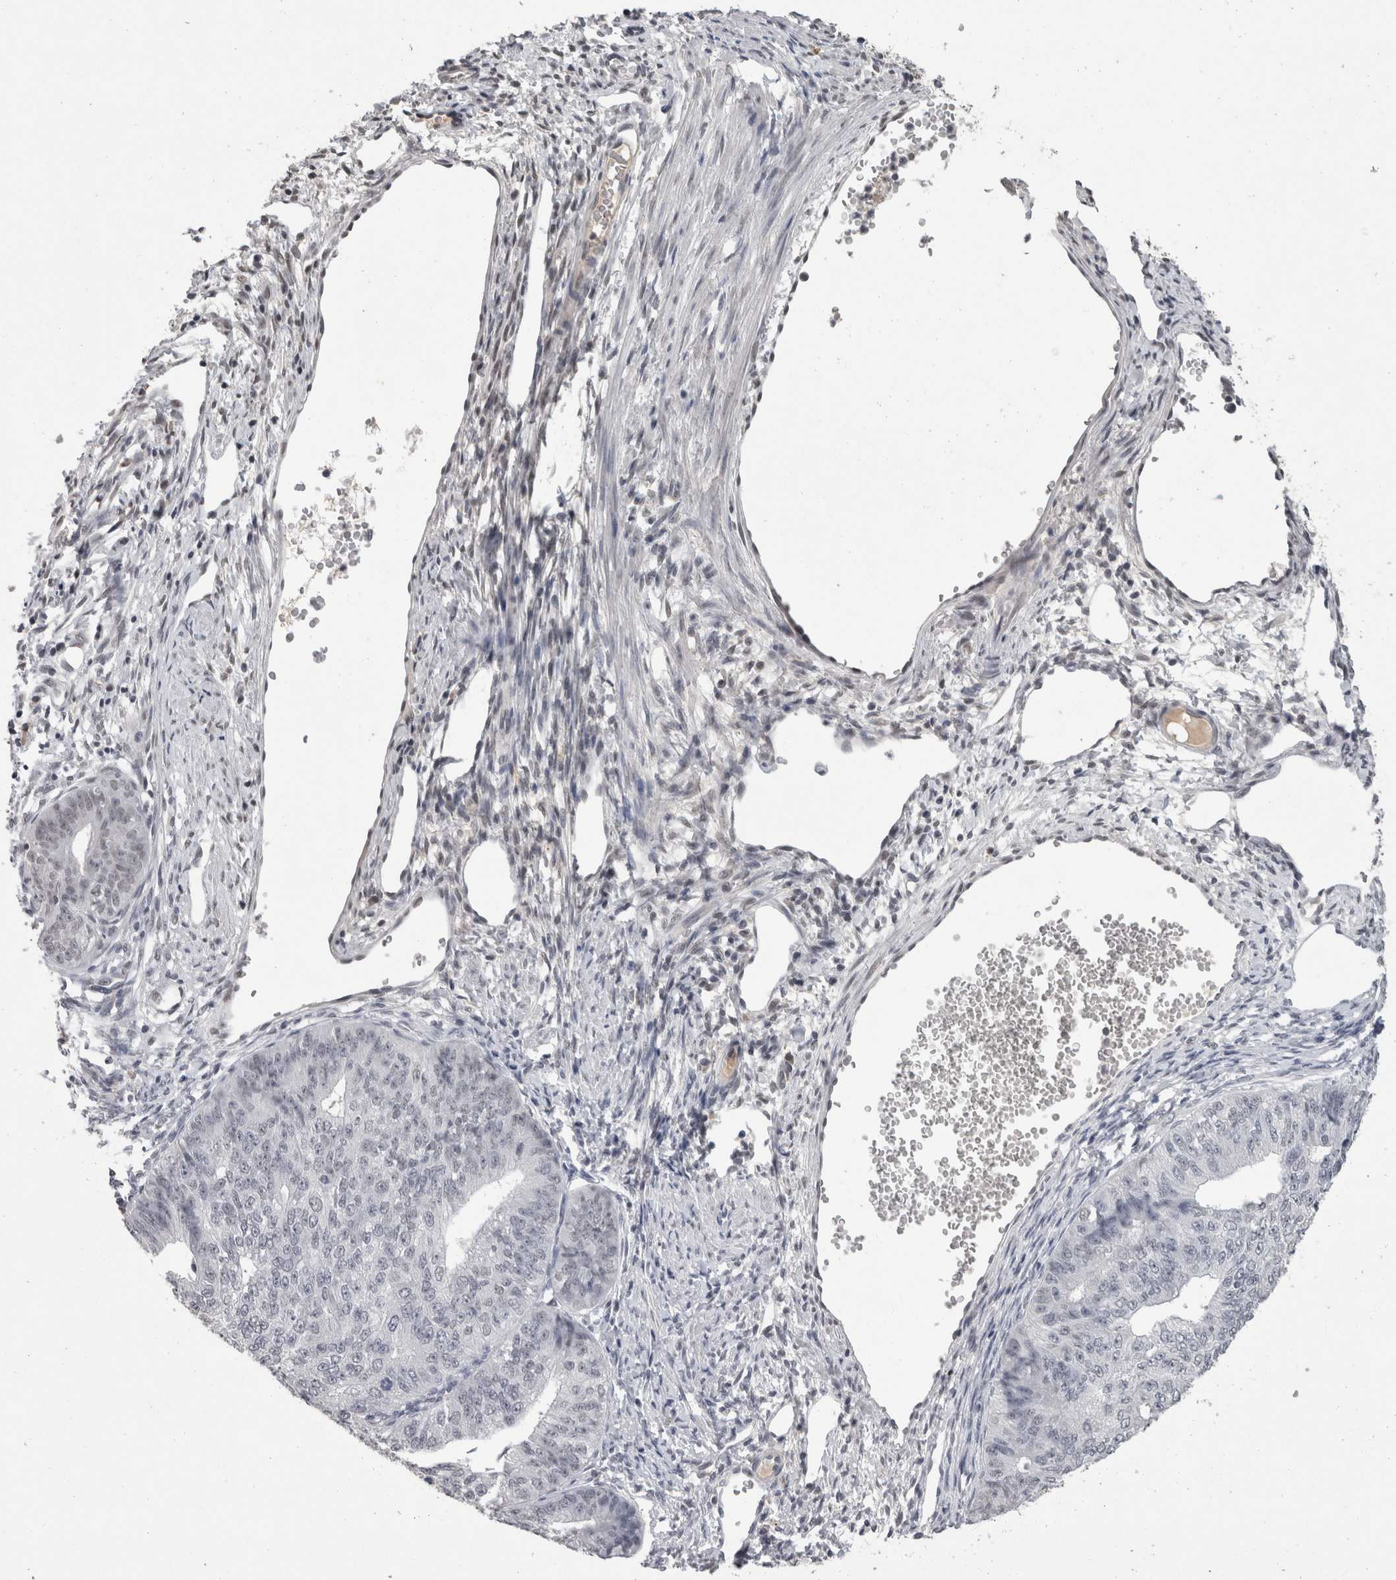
{"staining": {"intensity": "weak", "quantity": "<25%", "location": "nuclear"}, "tissue": "endometrial cancer", "cell_type": "Tumor cells", "image_type": "cancer", "snomed": [{"axis": "morphology", "description": "Adenocarcinoma, NOS"}, {"axis": "topography", "description": "Endometrium"}], "caption": "IHC micrograph of neoplastic tissue: adenocarcinoma (endometrial) stained with DAB reveals no significant protein positivity in tumor cells. (DAB (3,3'-diaminobenzidine) immunohistochemistry (IHC) visualized using brightfield microscopy, high magnification).", "gene": "DDX17", "patient": {"sex": "female", "age": 32}}